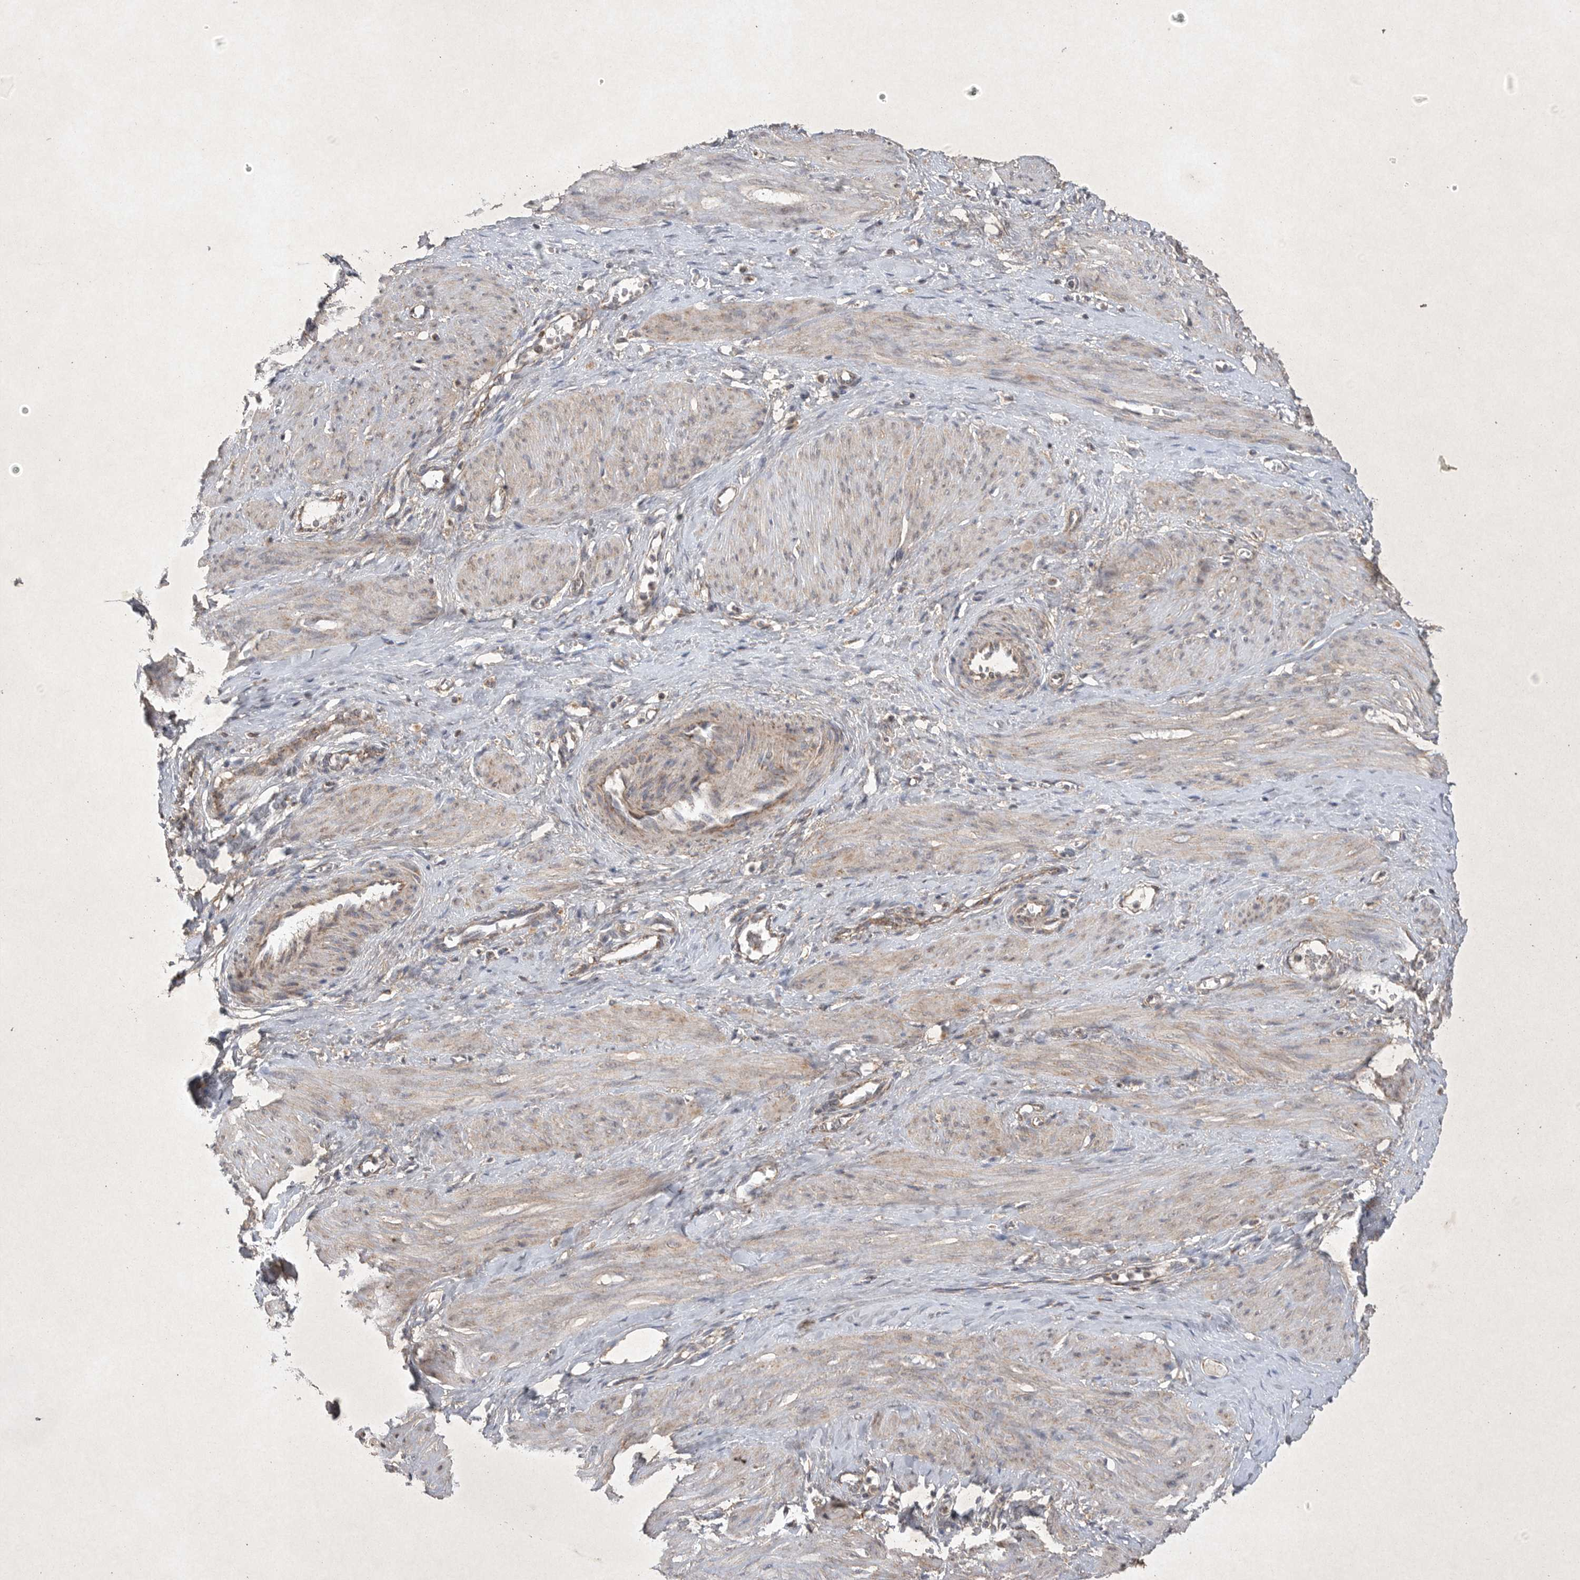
{"staining": {"intensity": "weak", "quantity": ">75%", "location": "cytoplasmic/membranous"}, "tissue": "smooth muscle", "cell_type": "Smooth muscle cells", "image_type": "normal", "snomed": [{"axis": "morphology", "description": "Normal tissue, NOS"}, {"axis": "topography", "description": "Endometrium"}], "caption": "The micrograph displays immunohistochemical staining of unremarkable smooth muscle. There is weak cytoplasmic/membranous positivity is appreciated in about >75% of smooth muscle cells. Nuclei are stained in blue.", "gene": "DDR1", "patient": {"sex": "female", "age": 33}}